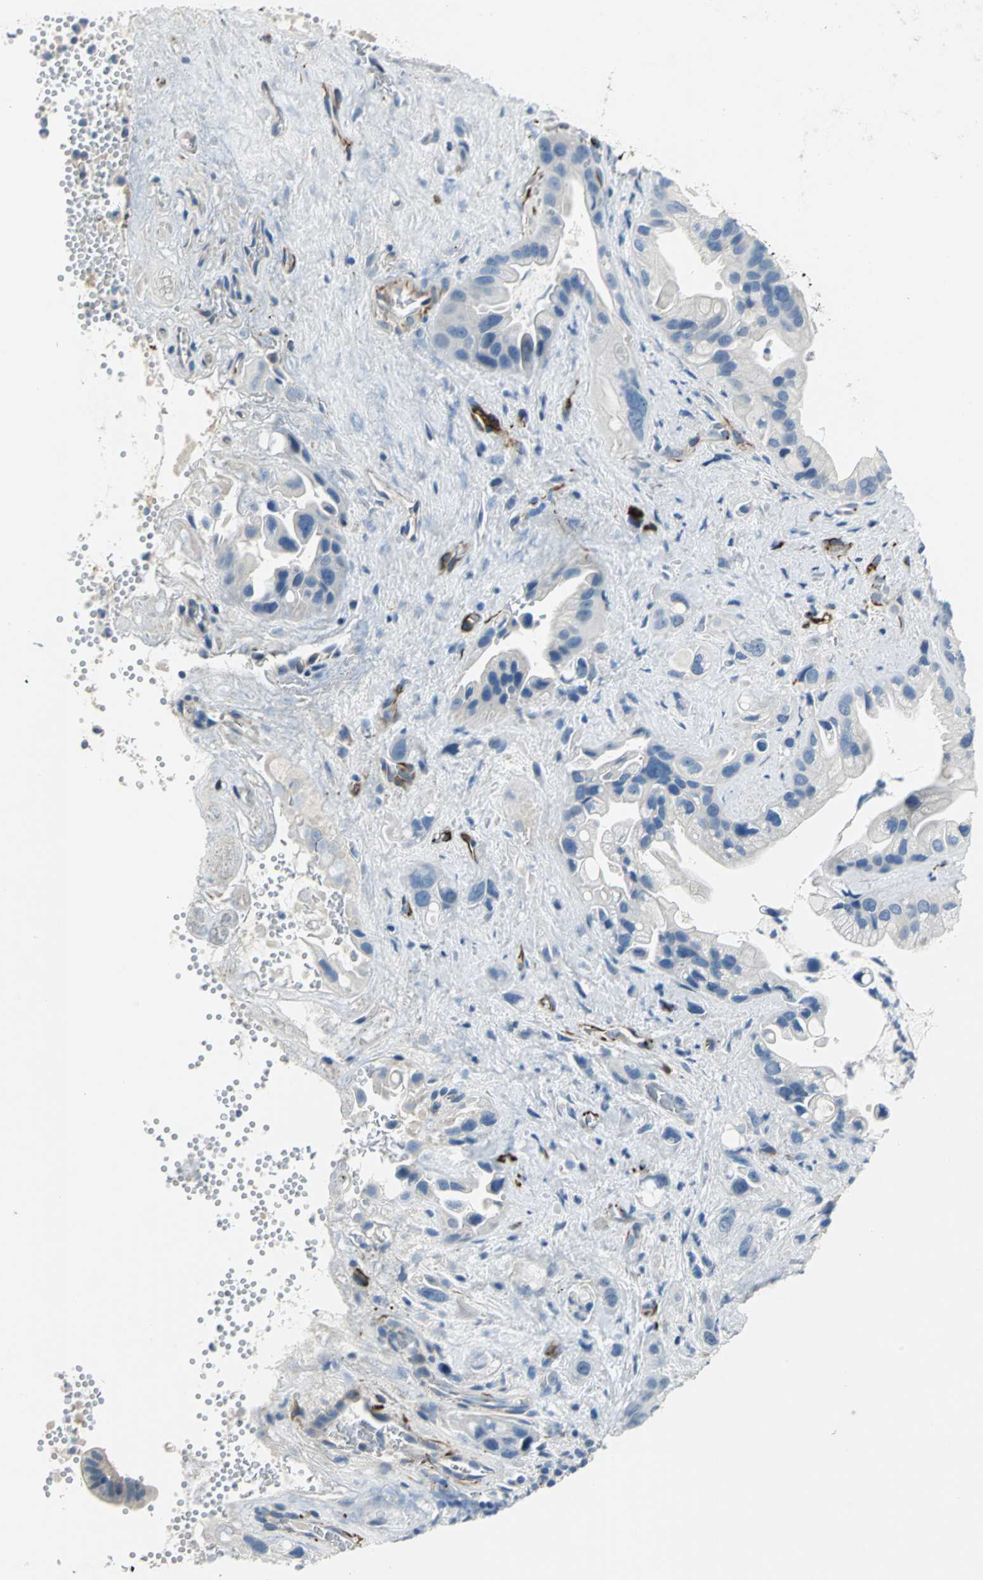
{"staining": {"intensity": "negative", "quantity": "none", "location": "none"}, "tissue": "pancreatic cancer", "cell_type": "Tumor cells", "image_type": "cancer", "snomed": [{"axis": "morphology", "description": "Adenocarcinoma, NOS"}, {"axis": "topography", "description": "Pancreas"}], "caption": "Immunohistochemistry micrograph of human pancreatic cancer stained for a protein (brown), which demonstrates no staining in tumor cells.", "gene": "ALOX15", "patient": {"sex": "female", "age": 77}}